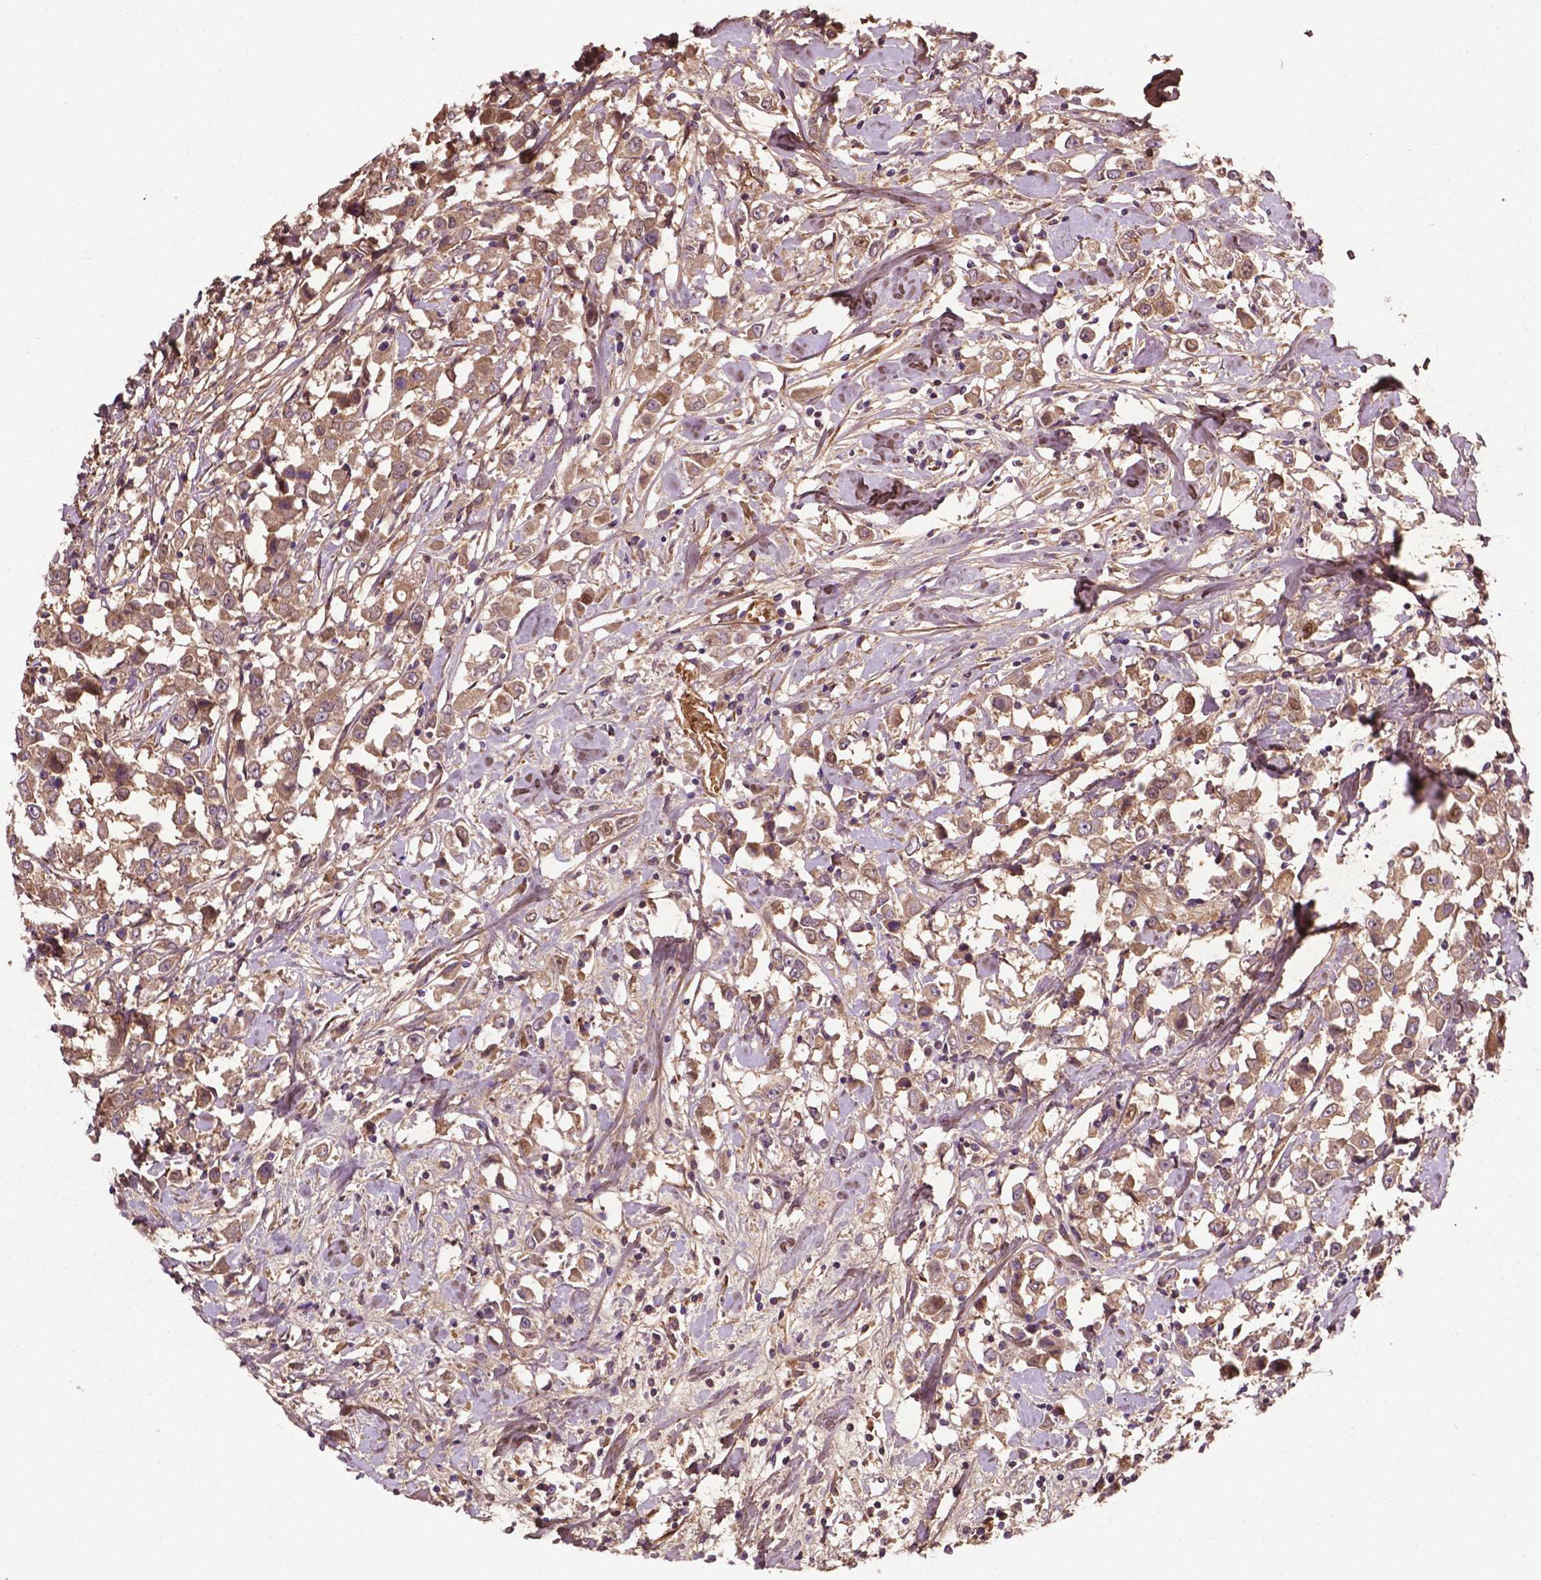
{"staining": {"intensity": "moderate", "quantity": ">75%", "location": "cytoplasmic/membranous"}, "tissue": "breast cancer", "cell_type": "Tumor cells", "image_type": "cancer", "snomed": [{"axis": "morphology", "description": "Duct carcinoma"}, {"axis": "topography", "description": "Breast"}], "caption": "Breast infiltrating ductal carcinoma stained with DAB (3,3'-diaminobenzidine) immunohistochemistry (IHC) displays medium levels of moderate cytoplasmic/membranous positivity in approximately >75% of tumor cells.", "gene": "GJA9", "patient": {"sex": "female", "age": 61}}